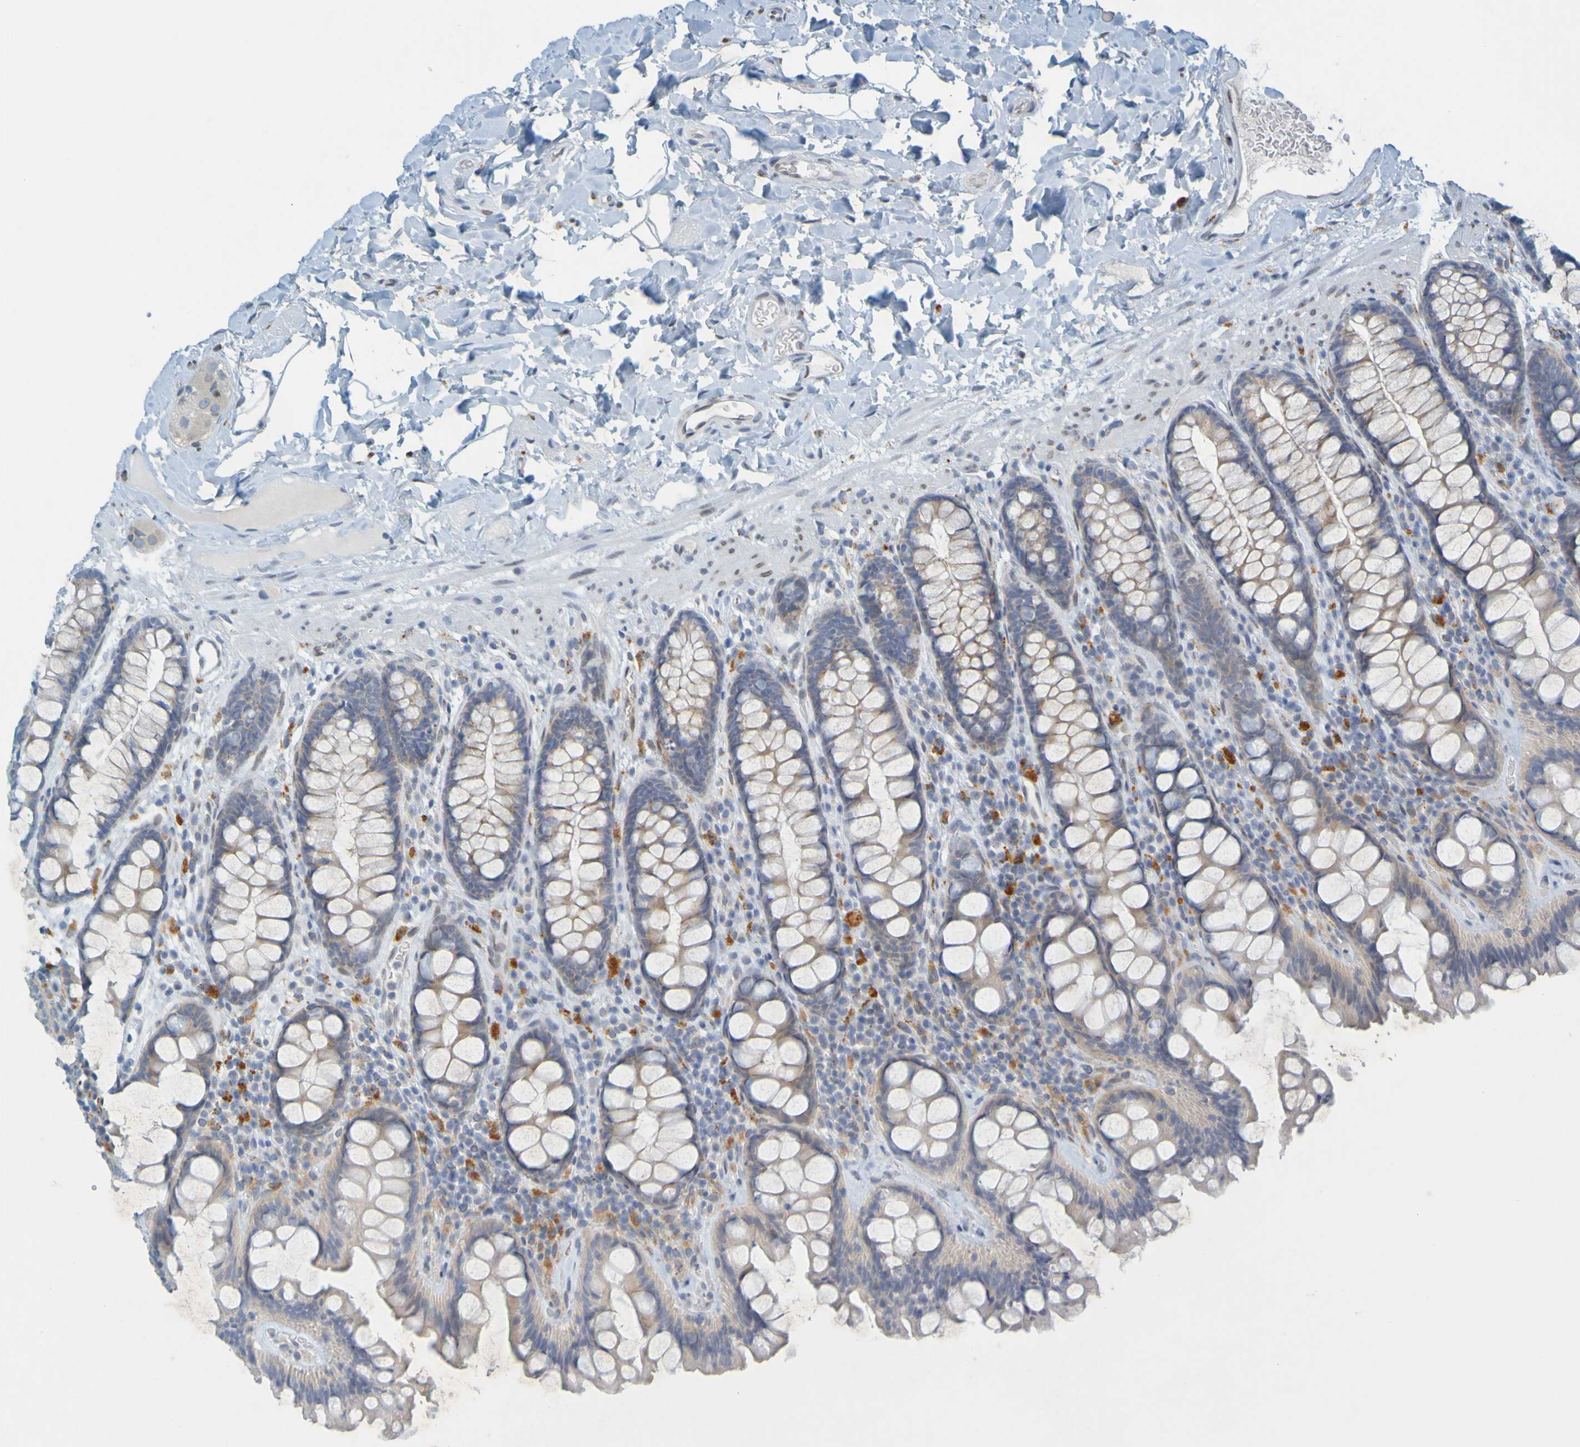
{"staining": {"intensity": "negative", "quantity": "none", "location": "none"}, "tissue": "colon", "cell_type": "Endothelial cells", "image_type": "normal", "snomed": [{"axis": "morphology", "description": "Normal tissue, NOS"}, {"axis": "topography", "description": "Colon"}], "caption": "Colon was stained to show a protein in brown. There is no significant staining in endothelial cells.", "gene": "MAG", "patient": {"sex": "female", "age": 80}}